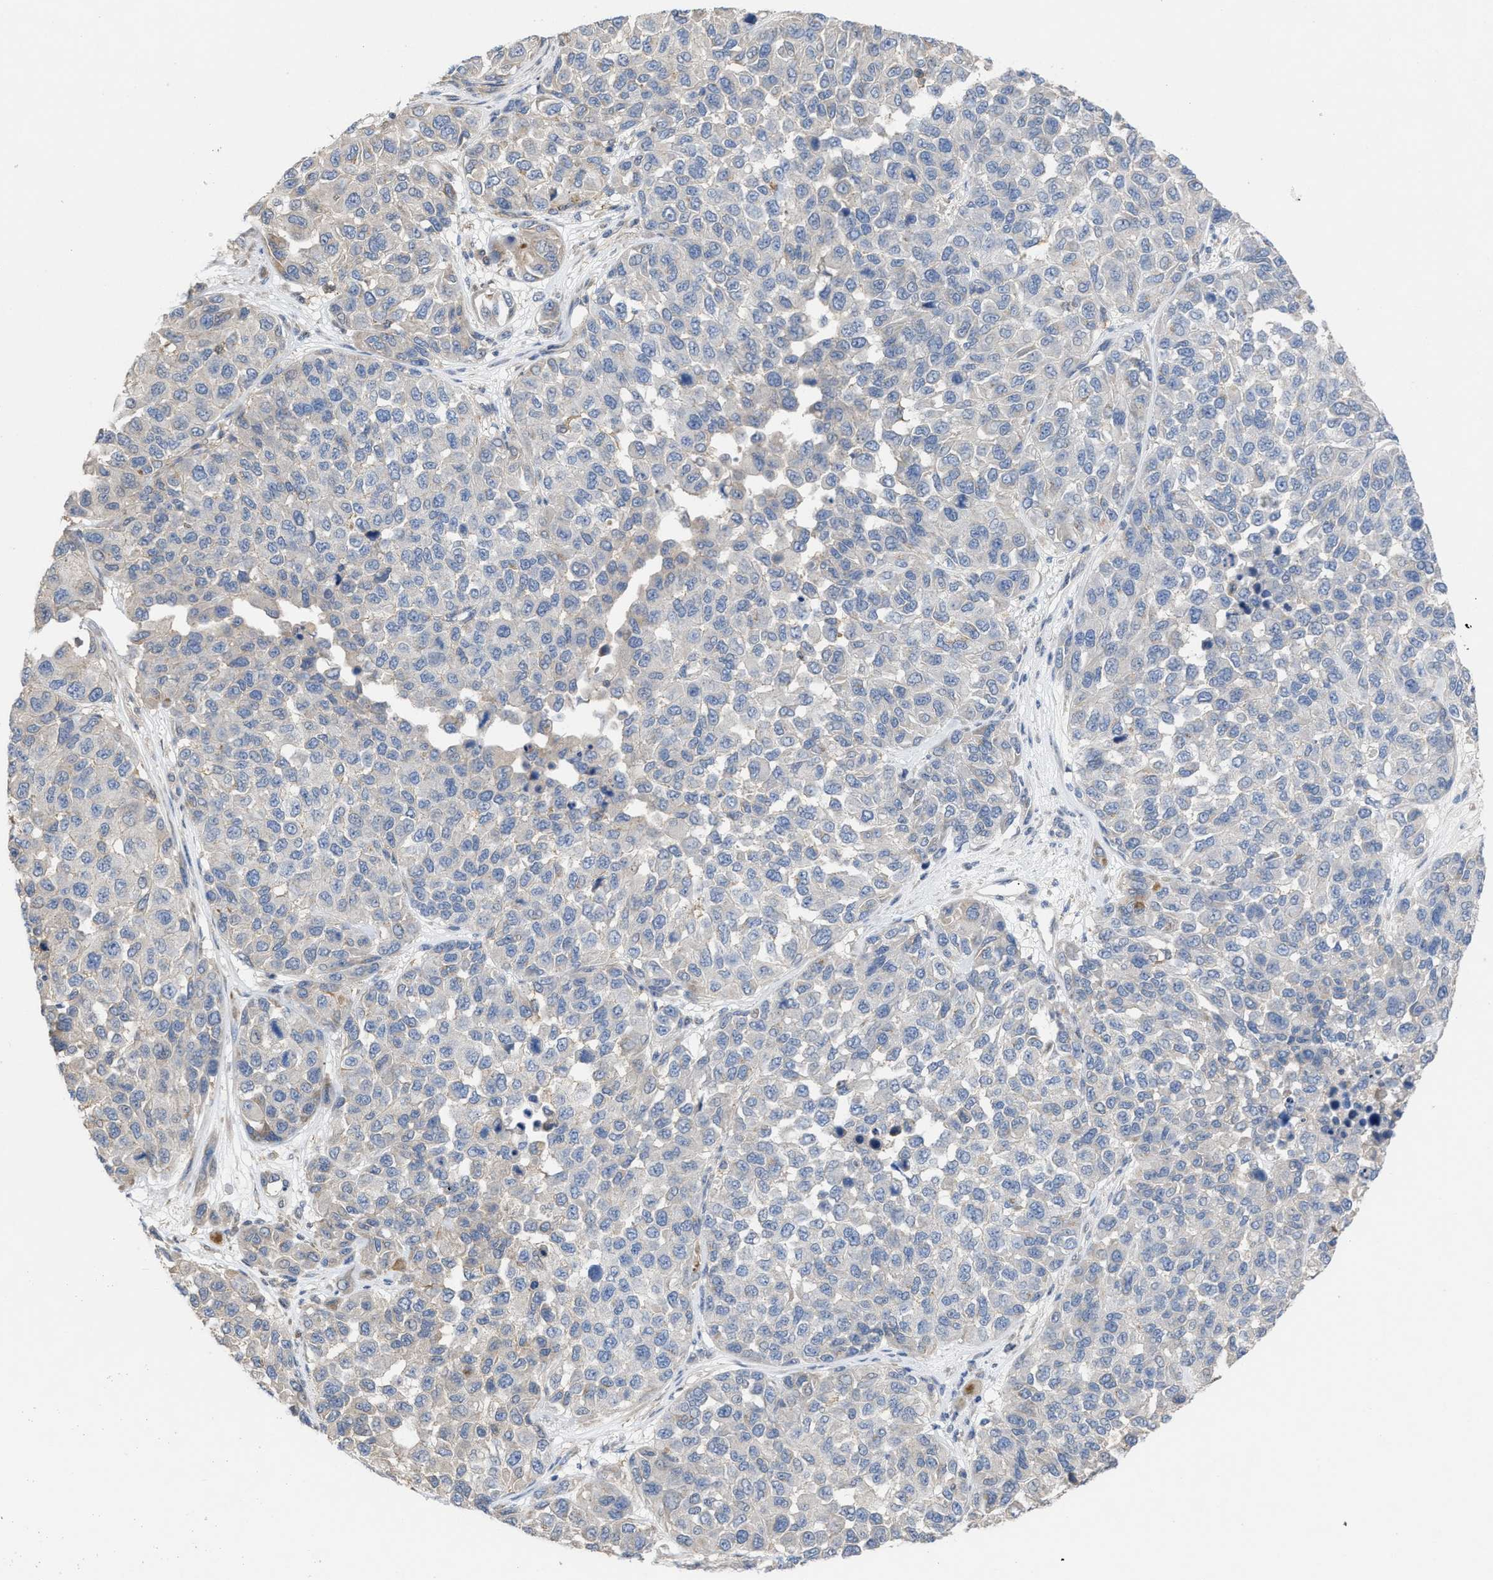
{"staining": {"intensity": "negative", "quantity": "none", "location": "none"}, "tissue": "melanoma", "cell_type": "Tumor cells", "image_type": "cancer", "snomed": [{"axis": "morphology", "description": "Malignant melanoma, NOS"}, {"axis": "topography", "description": "Skin"}], "caption": "IHC photomicrograph of neoplastic tissue: human melanoma stained with DAB exhibits no significant protein expression in tumor cells.", "gene": "TMEM131", "patient": {"sex": "male", "age": 62}}